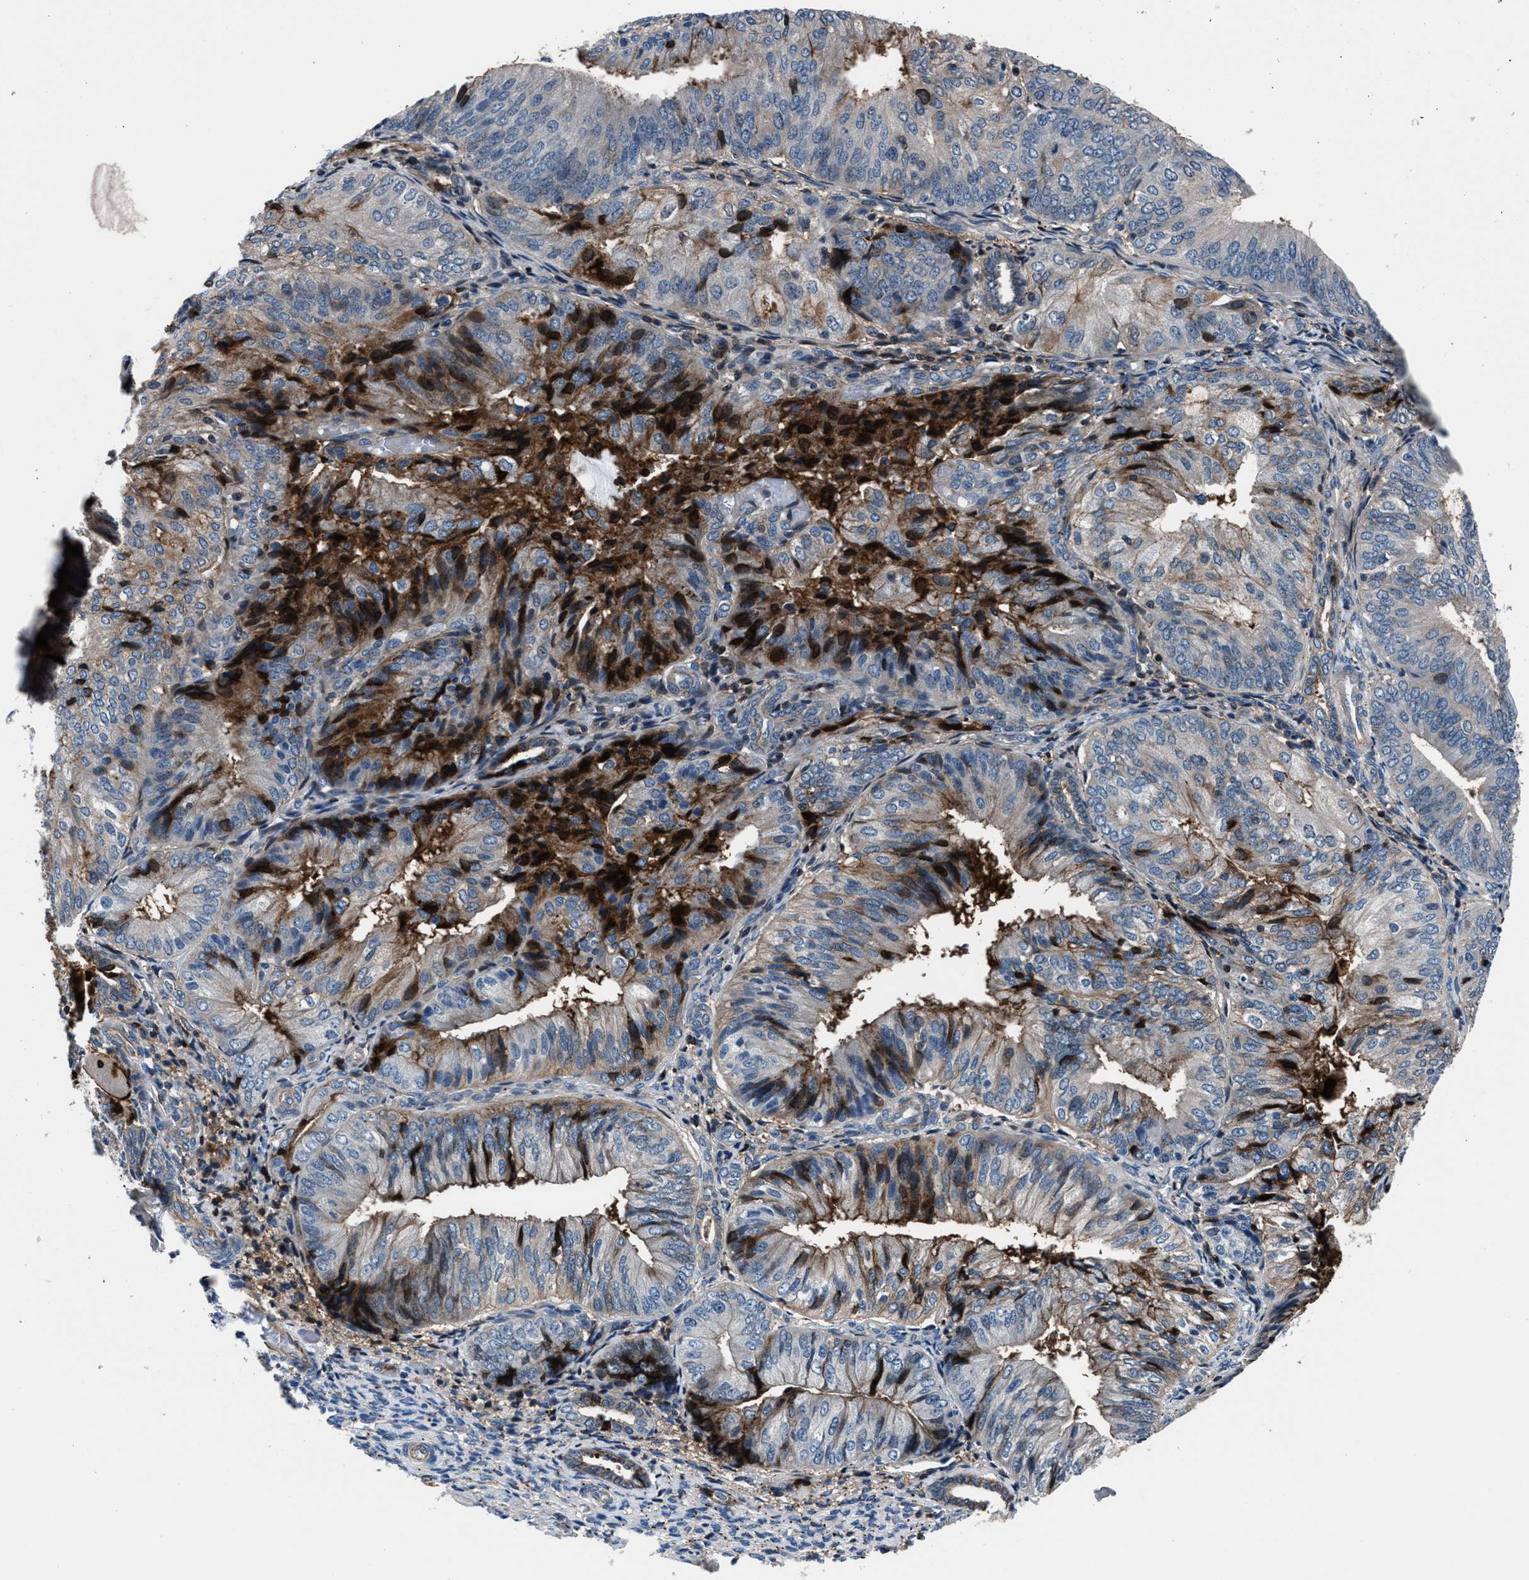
{"staining": {"intensity": "strong", "quantity": "<25%", "location": "cytoplasmic/membranous"}, "tissue": "endometrial cancer", "cell_type": "Tumor cells", "image_type": "cancer", "snomed": [{"axis": "morphology", "description": "Adenocarcinoma, NOS"}, {"axis": "topography", "description": "Endometrium"}], "caption": "Strong cytoplasmic/membranous protein staining is identified in about <25% of tumor cells in endometrial adenocarcinoma. (DAB IHC with brightfield microscopy, high magnification).", "gene": "MFSD11", "patient": {"sex": "female", "age": 81}}